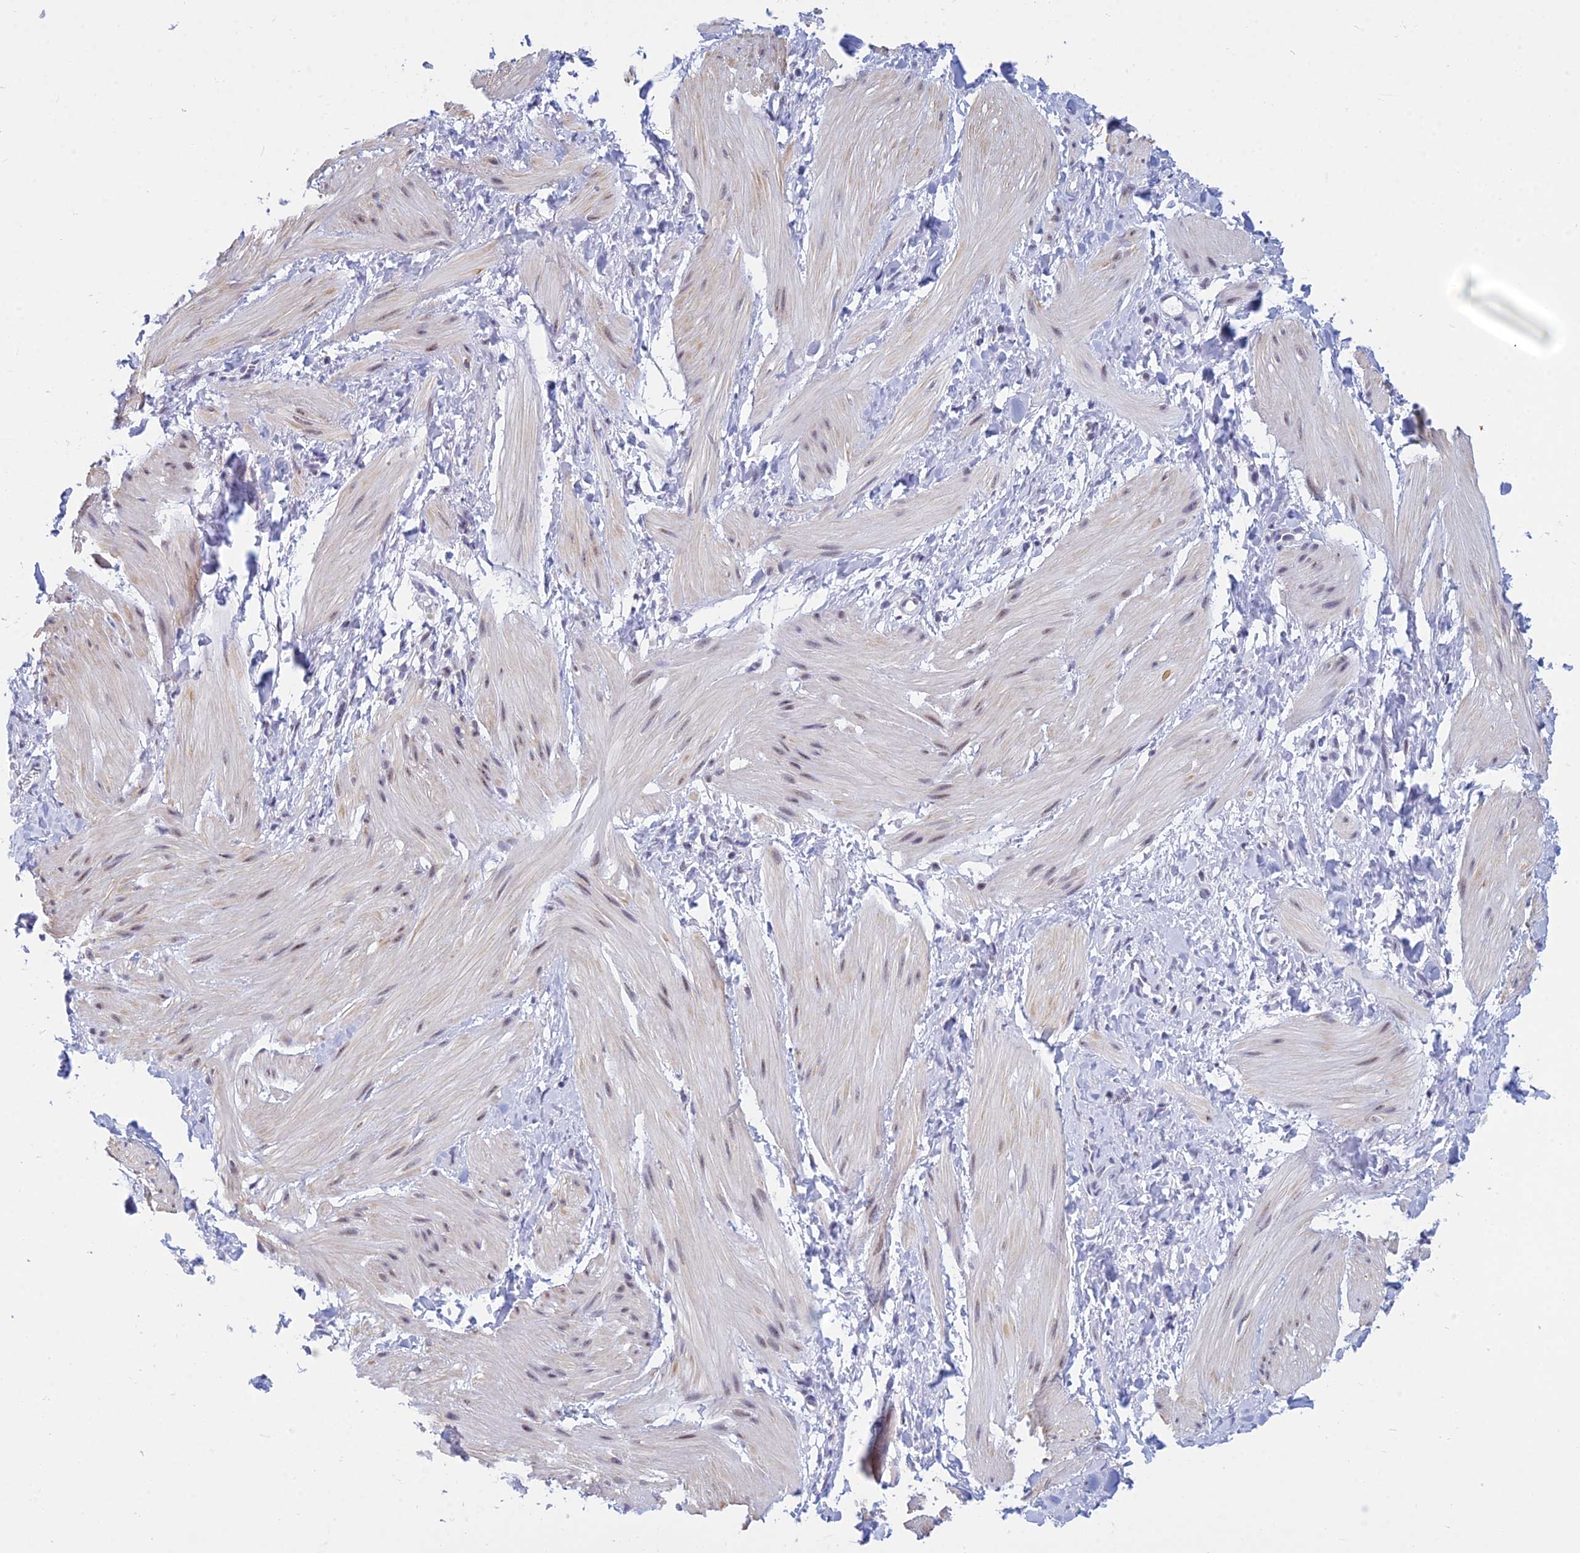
{"staining": {"intensity": "weak", "quantity": "25%-75%", "location": "nuclear"}, "tissue": "smooth muscle", "cell_type": "Smooth muscle cells", "image_type": "normal", "snomed": [{"axis": "morphology", "description": "Normal tissue, NOS"}, {"axis": "topography", "description": "Smooth muscle"}], "caption": "IHC of unremarkable smooth muscle demonstrates low levels of weak nuclear staining in approximately 25%-75% of smooth muscle cells.", "gene": "KLF14", "patient": {"sex": "male", "age": 16}}